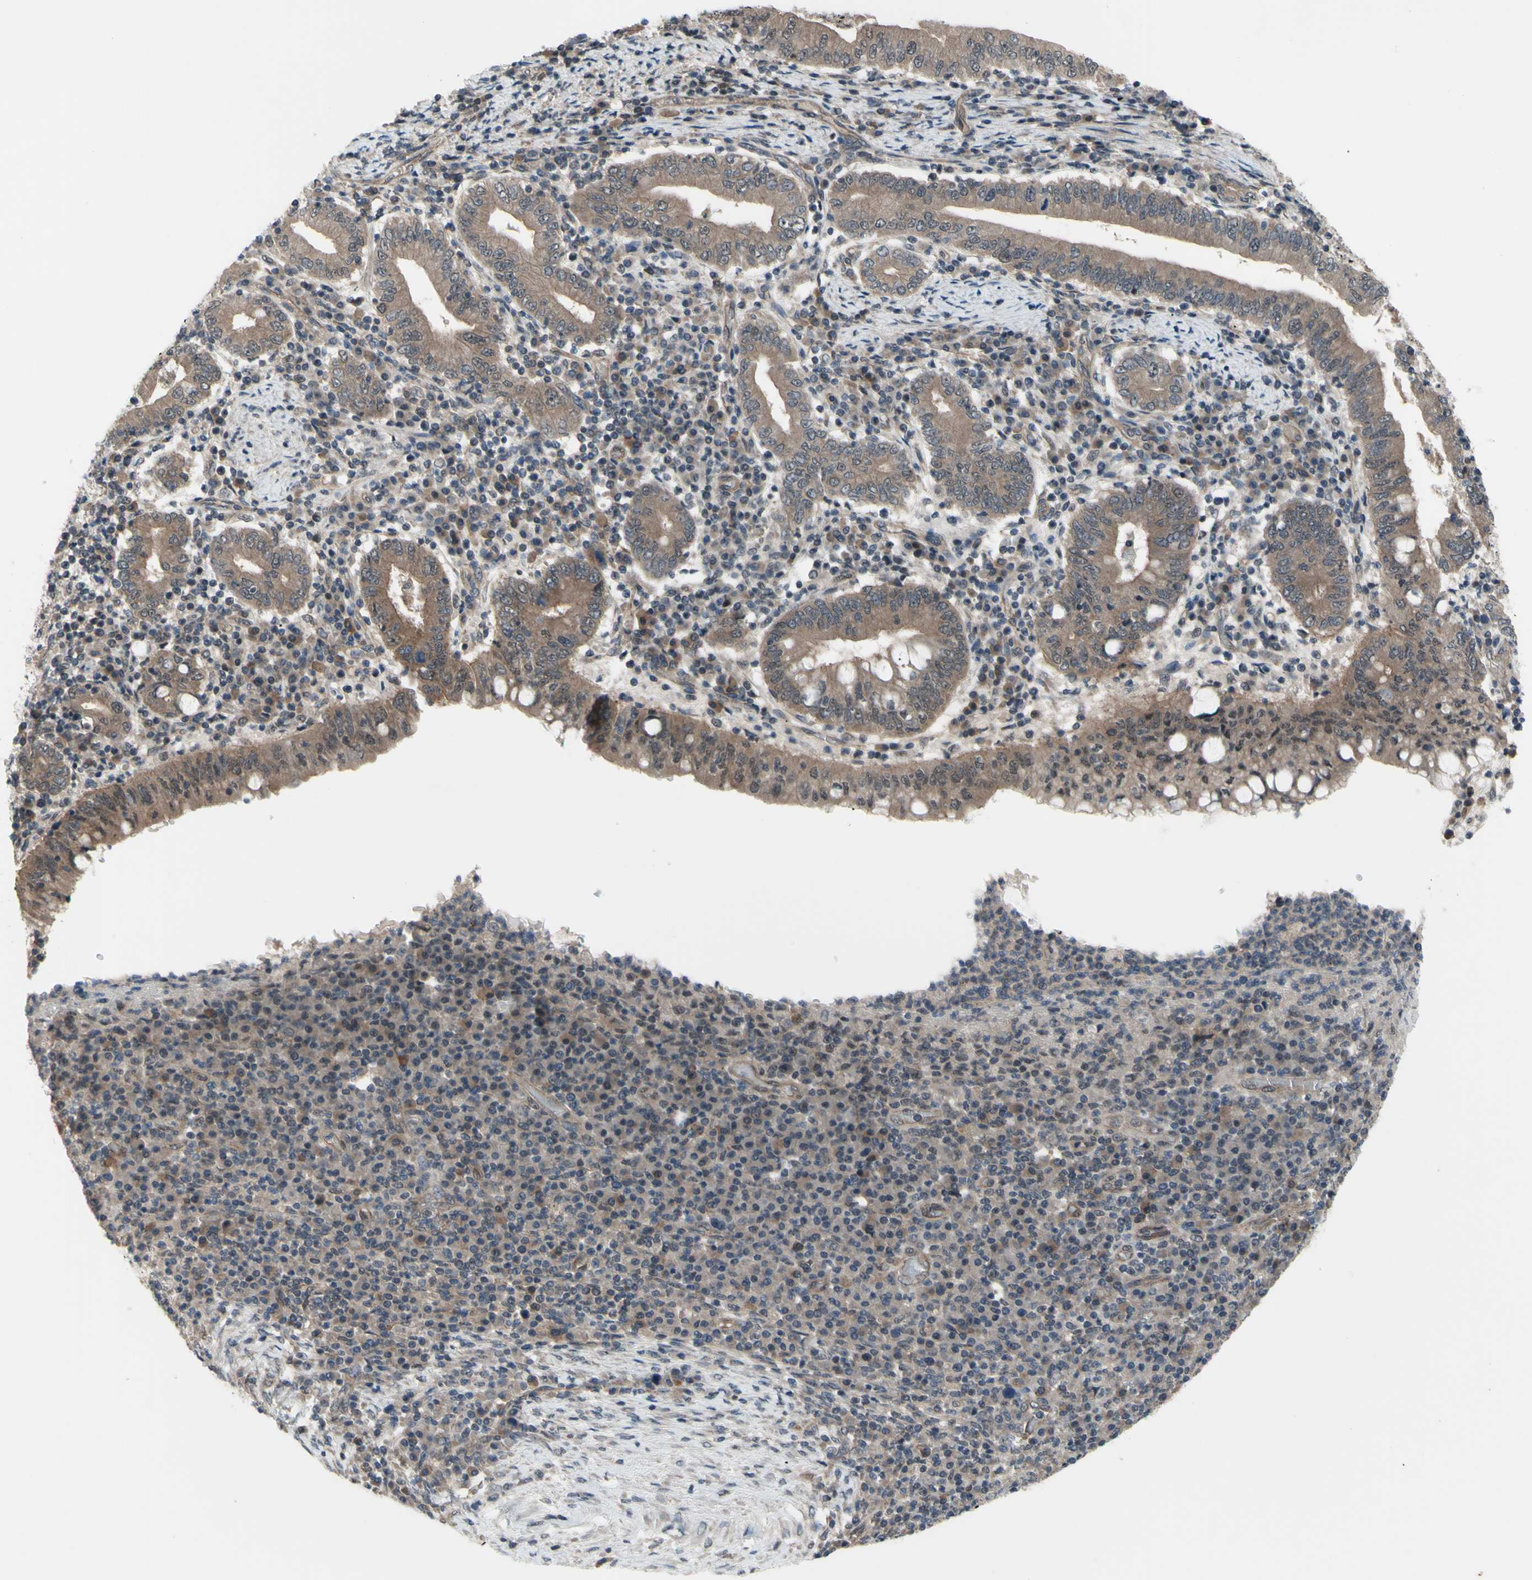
{"staining": {"intensity": "moderate", "quantity": "25%-75%", "location": "cytoplasmic/membranous"}, "tissue": "stomach cancer", "cell_type": "Tumor cells", "image_type": "cancer", "snomed": [{"axis": "morphology", "description": "Normal tissue, NOS"}, {"axis": "morphology", "description": "Adenocarcinoma, NOS"}, {"axis": "topography", "description": "Esophagus"}, {"axis": "topography", "description": "Stomach, upper"}, {"axis": "topography", "description": "Peripheral nerve tissue"}], "caption": "Protein staining of stomach cancer (adenocarcinoma) tissue reveals moderate cytoplasmic/membranous expression in about 25%-75% of tumor cells.", "gene": "TRDMT1", "patient": {"sex": "male", "age": 62}}